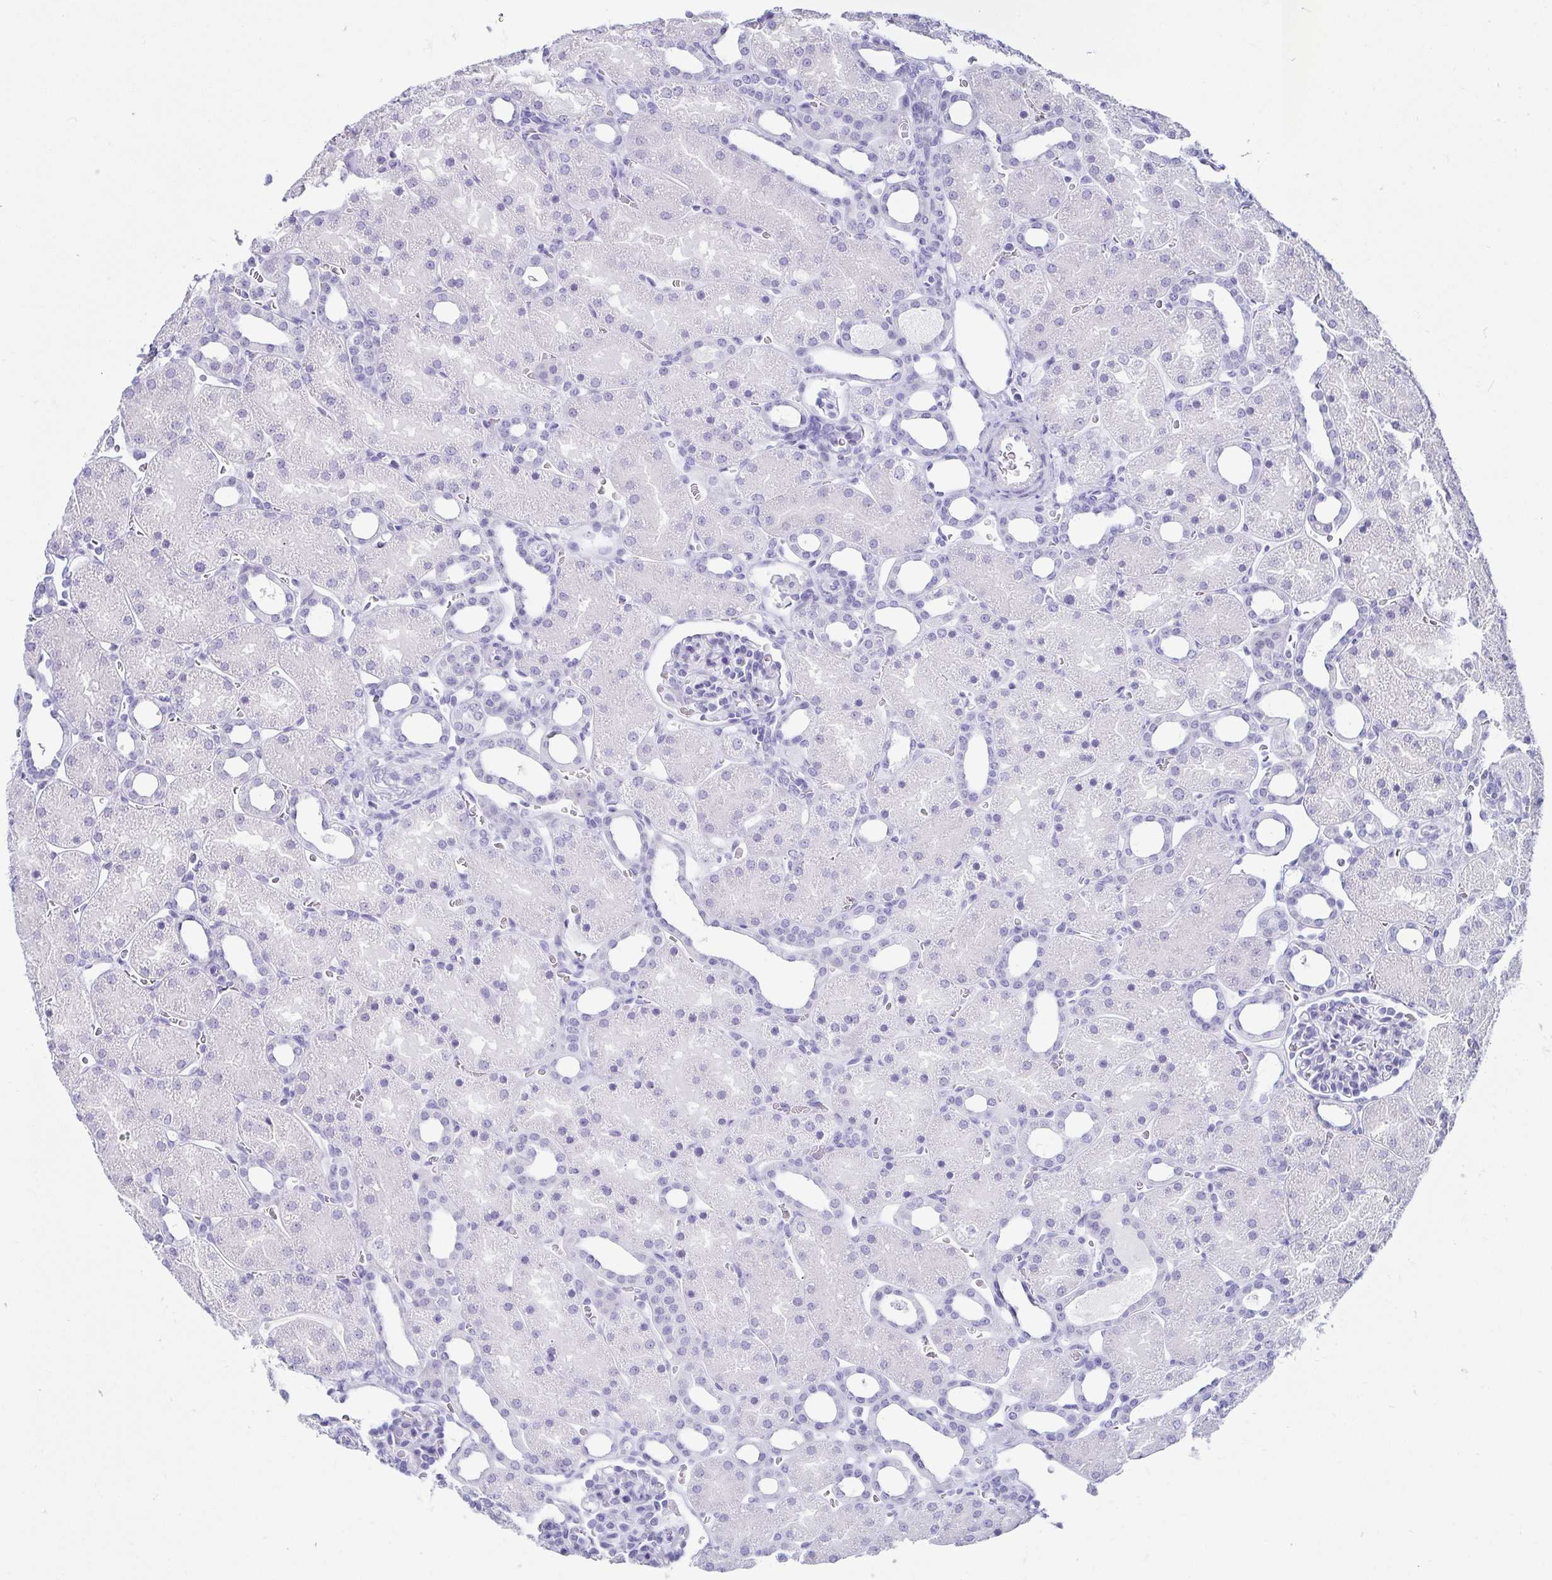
{"staining": {"intensity": "negative", "quantity": "none", "location": "none"}, "tissue": "kidney", "cell_type": "Cells in glomeruli", "image_type": "normal", "snomed": [{"axis": "morphology", "description": "Normal tissue, NOS"}, {"axis": "topography", "description": "Kidney"}], "caption": "DAB (3,3'-diaminobenzidine) immunohistochemical staining of normal human kidney shows no significant staining in cells in glomeruli.", "gene": "CD164L2", "patient": {"sex": "male", "age": 2}}